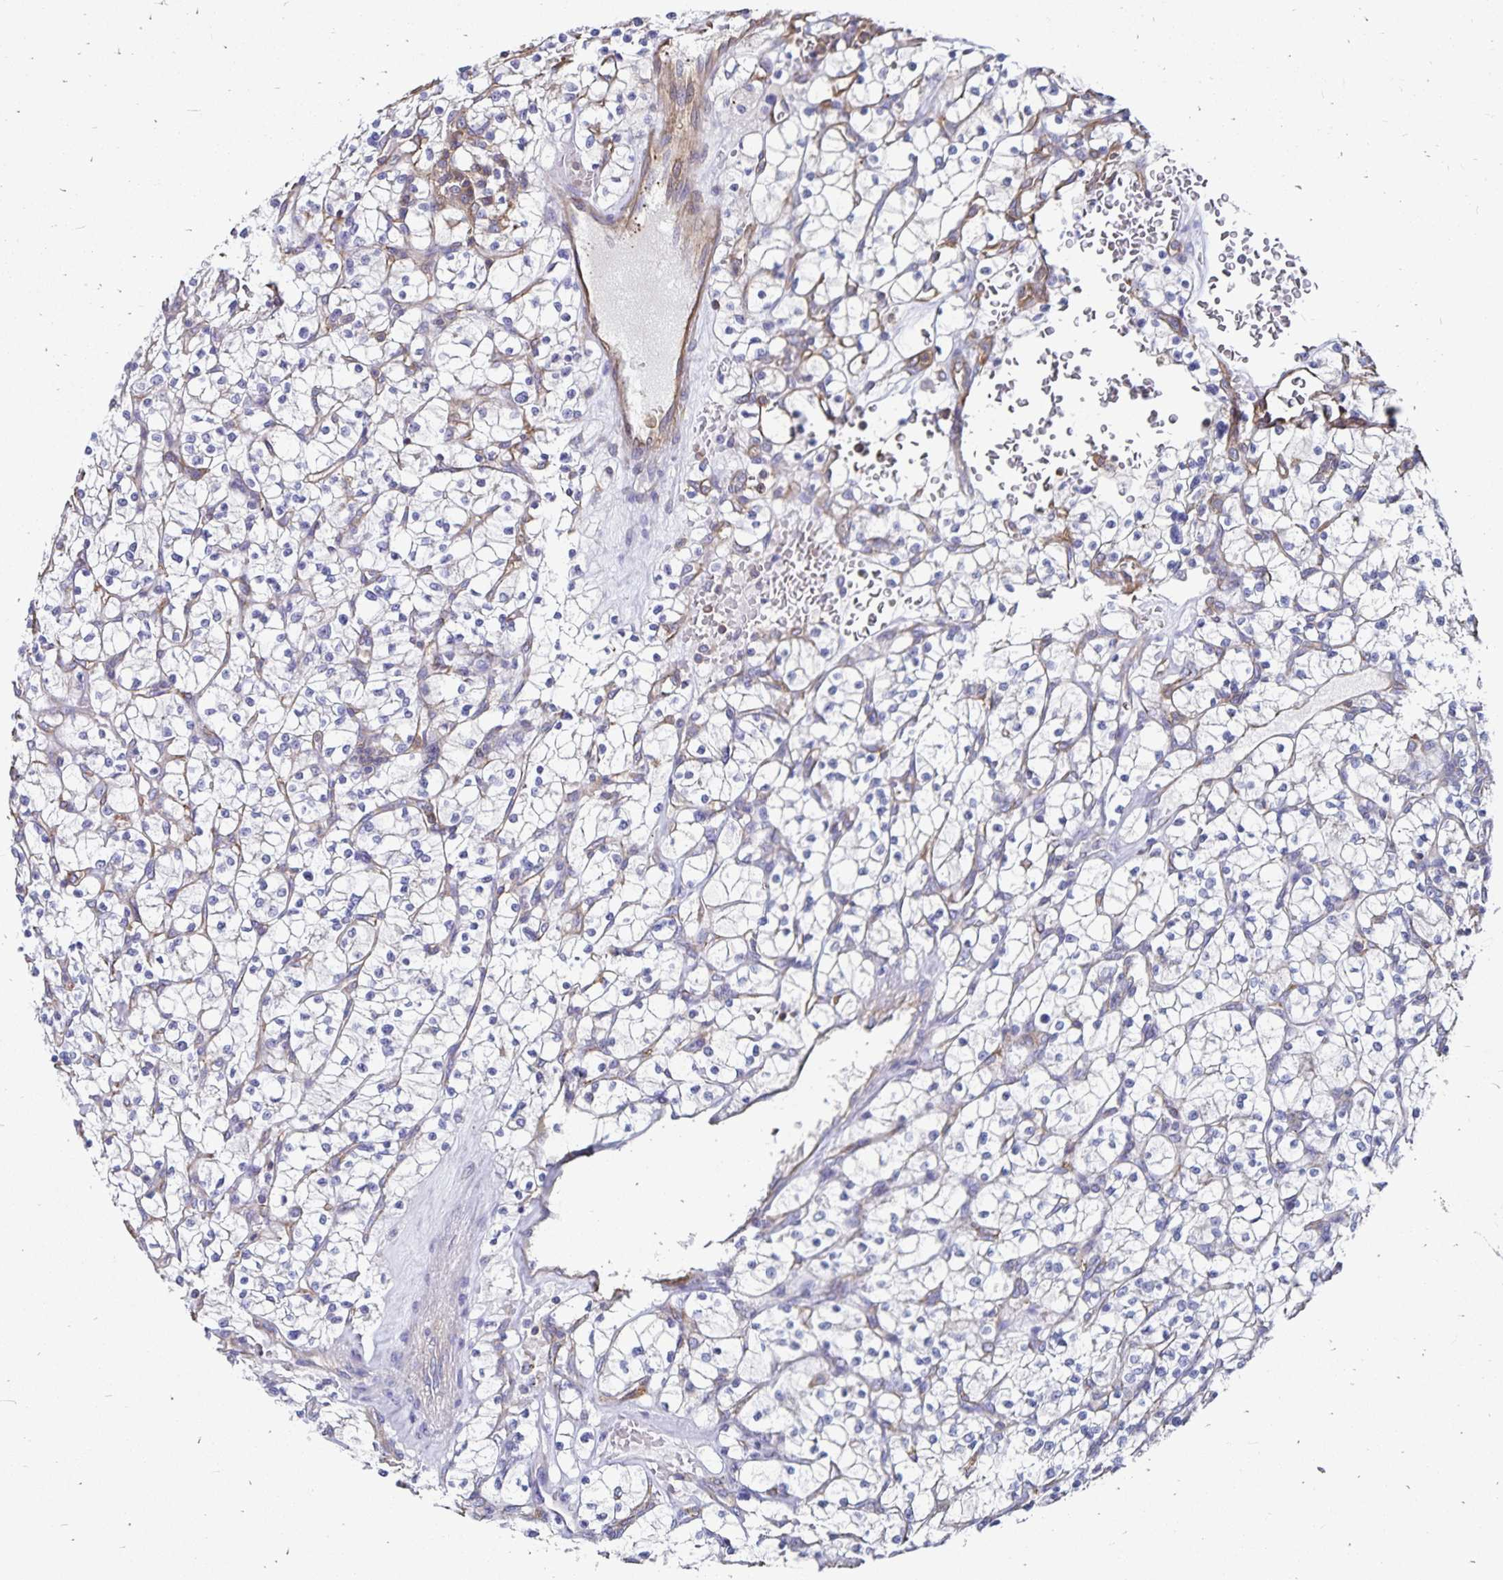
{"staining": {"intensity": "negative", "quantity": "none", "location": "none"}, "tissue": "renal cancer", "cell_type": "Tumor cells", "image_type": "cancer", "snomed": [{"axis": "morphology", "description": "Adenocarcinoma, NOS"}, {"axis": "topography", "description": "Kidney"}], "caption": "Tumor cells are negative for protein expression in human adenocarcinoma (renal). (Brightfield microscopy of DAB immunohistochemistry at high magnification).", "gene": "RPRML", "patient": {"sex": "female", "age": 64}}